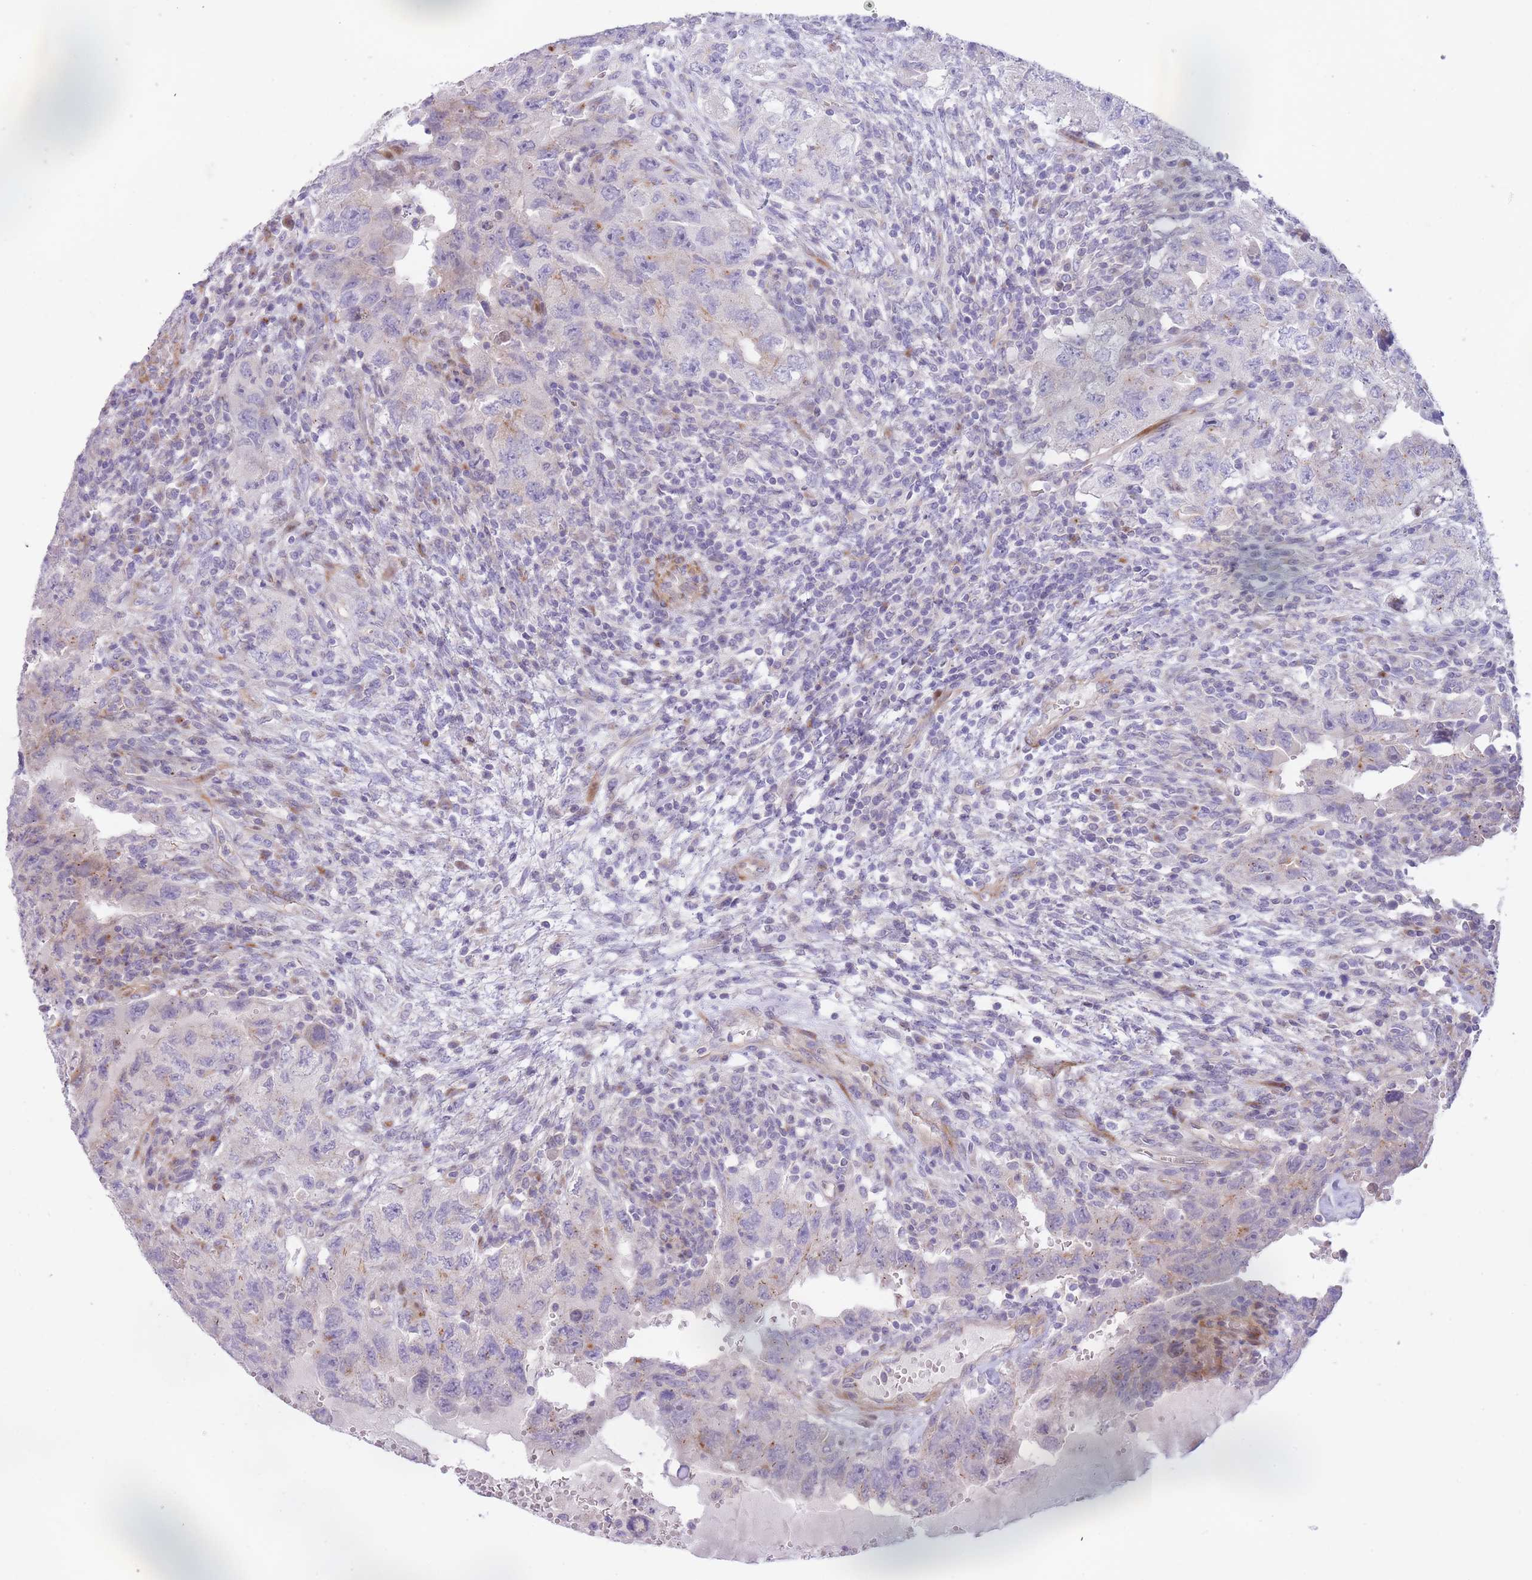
{"staining": {"intensity": "negative", "quantity": "none", "location": "none"}, "tissue": "testis cancer", "cell_type": "Tumor cells", "image_type": "cancer", "snomed": [{"axis": "morphology", "description": "Carcinoma, Embryonal, NOS"}, {"axis": "topography", "description": "Testis"}], "caption": "Immunohistochemistry of testis embryonal carcinoma reveals no positivity in tumor cells.", "gene": "ATP5MC2", "patient": {"sex": "male", "age": 26}}